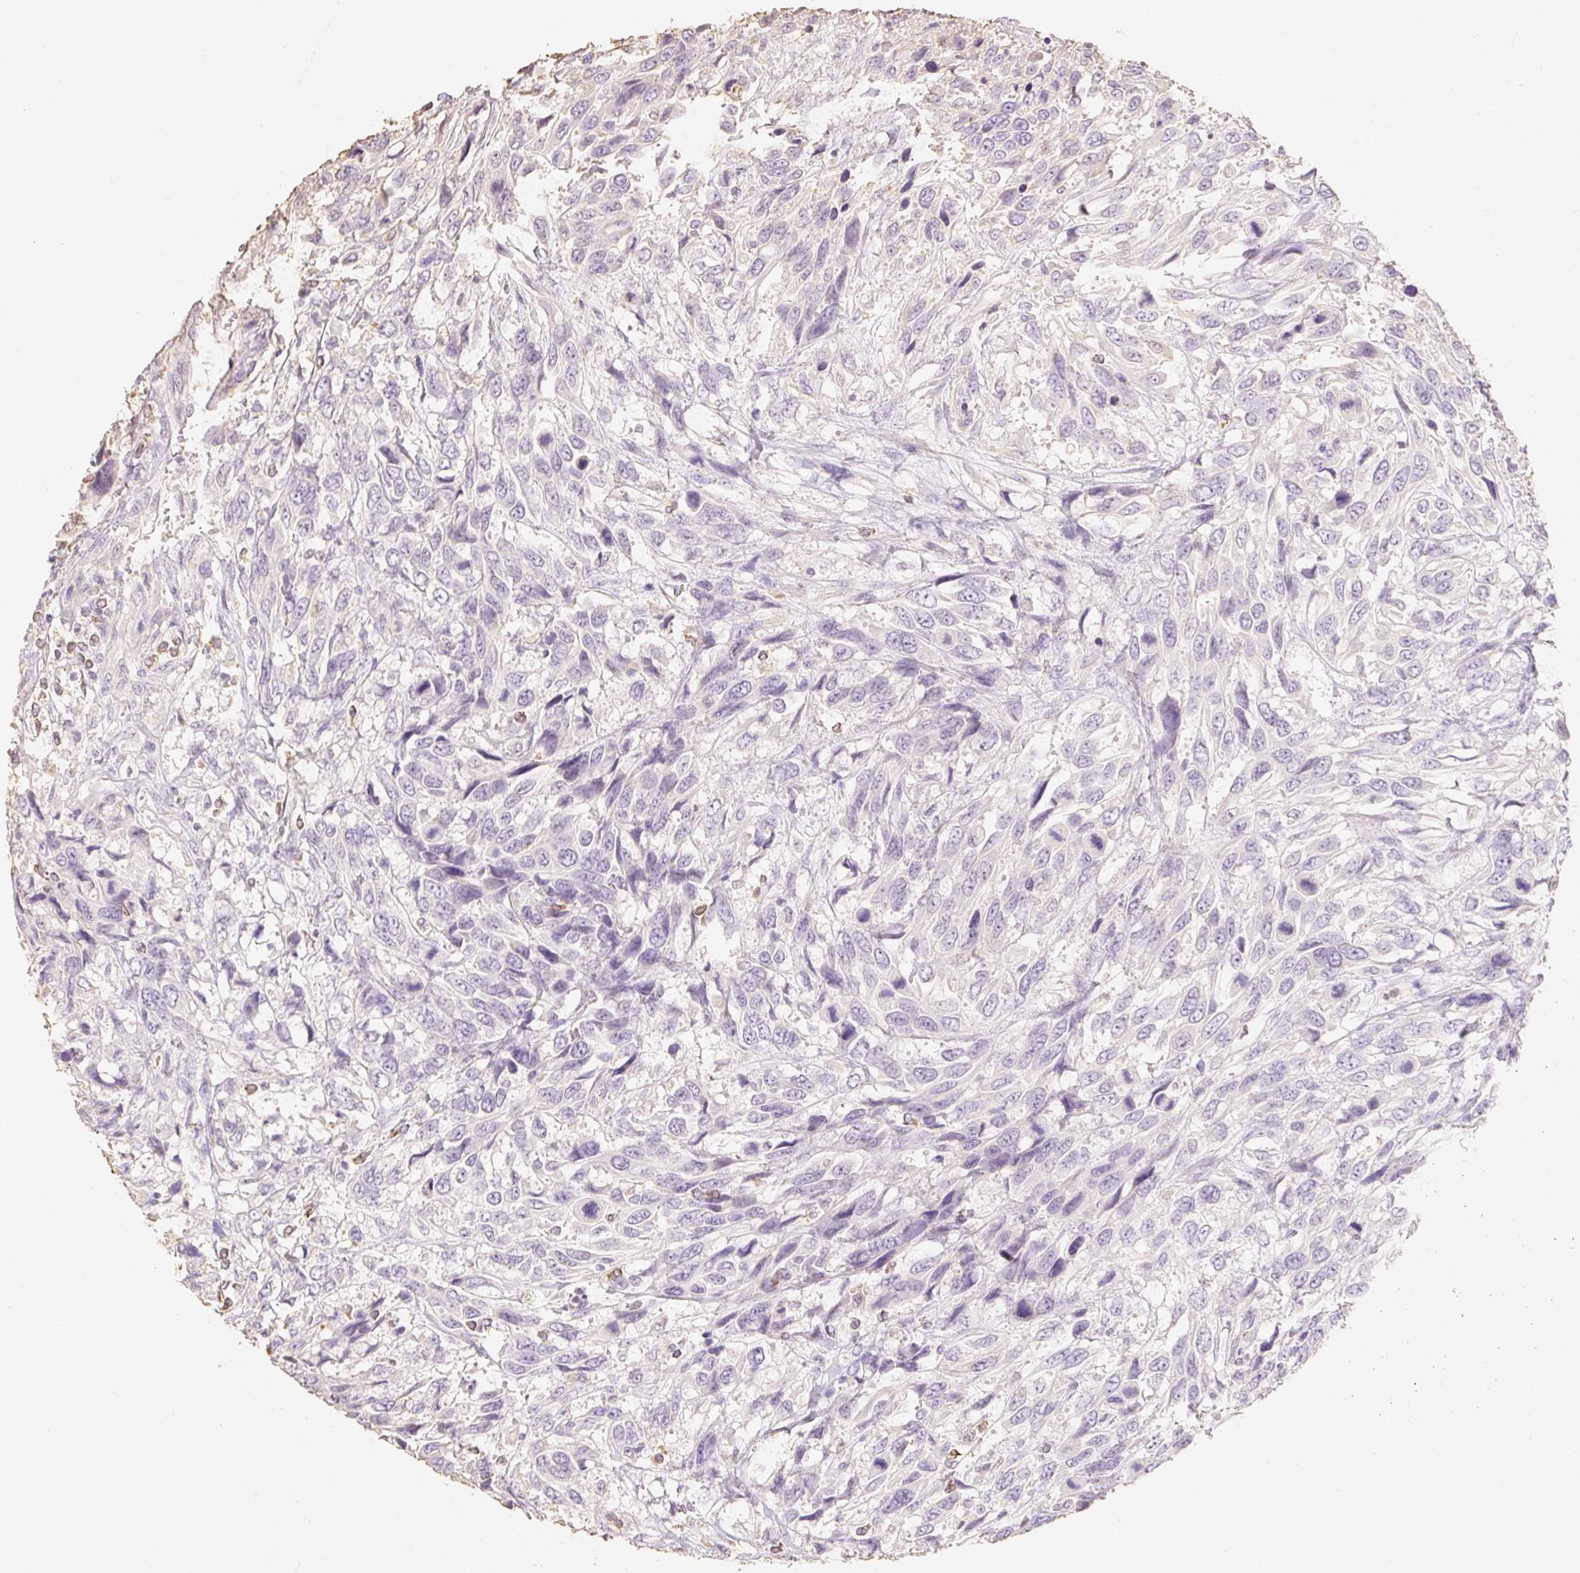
{"staining": {"intensity": "negative", "quantity": "none", "location": "none"}, "tissue": "urothelial cancer", "cell_type": "Tumor cells", "image_type": "cancer", "snomed": [{"axis": "morphology", "description": "Urothelial carcinoma, High grade"}, {"axis": "topography", "description": "Urinary bladder"}], "caption": "Tumor cells are negative for brown protein staining in high-grade urothelial carcinoma.", "gene": "MBOAT7", "patient": {"sex": "female", "age": 70}}